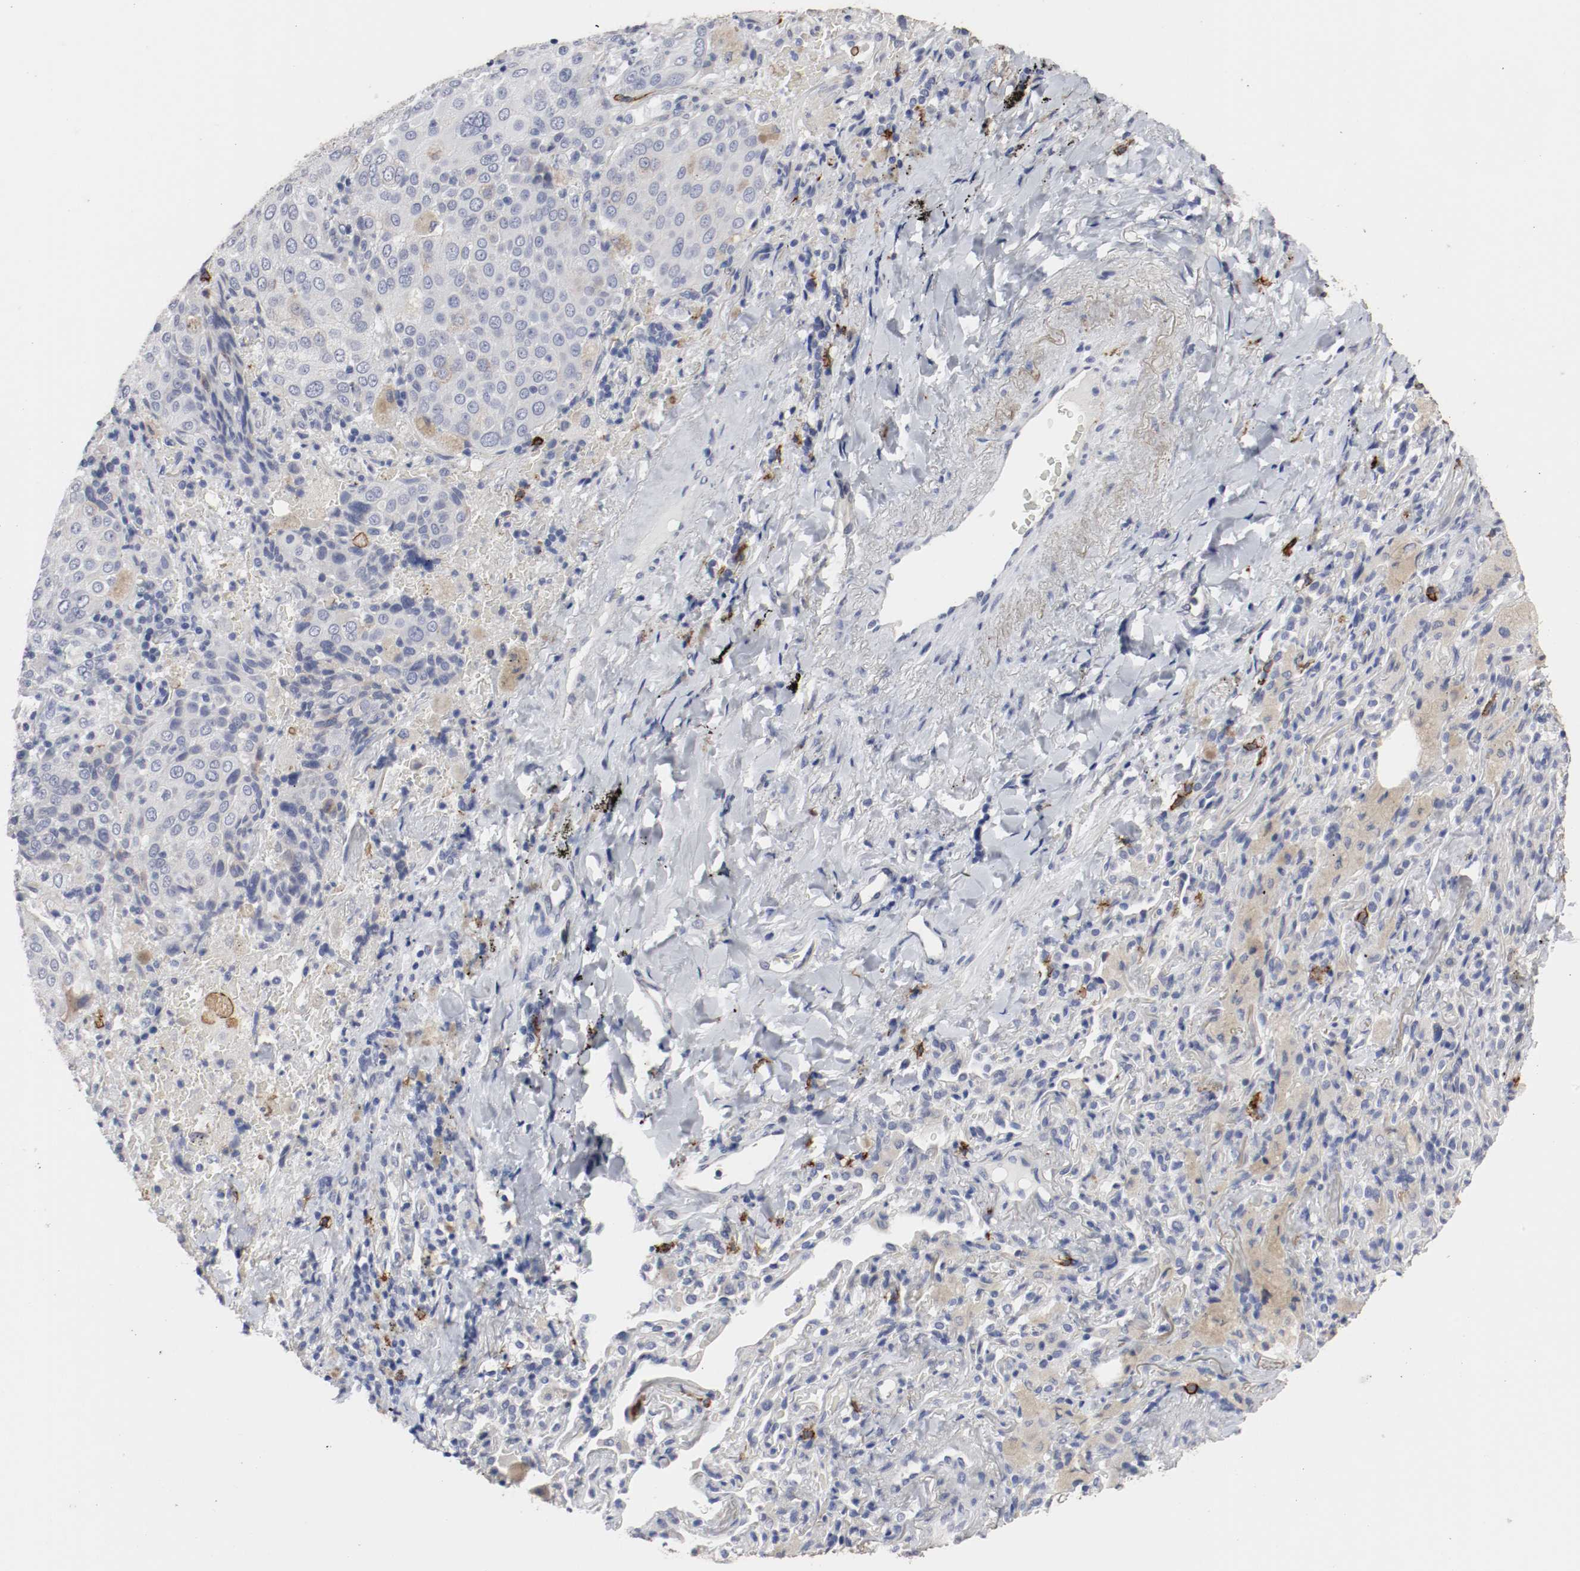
{"staining": {"intensity": "negative", "quantity": "none", "location": "none"}, "tissue": "lung cancer", "cell_type": "Tumor cells", "image_type": "cancer", "snomed": [{"axis": "morphology", "description": "Squamous cell carcinoma, NOS"}, {"axis": "topography", "description": "Lung"}], "caption": "Tumor cells show no significant expression in lung cancer. Brightfield microscopy of immunohistochemistry (IHC) stained with DAB (3,3'-diaminobenzidine) (brown) and hematoxylin (blue), captured at high magnification.", "gene": "KIT", "patient": {"sex": "male", "age": 54}}